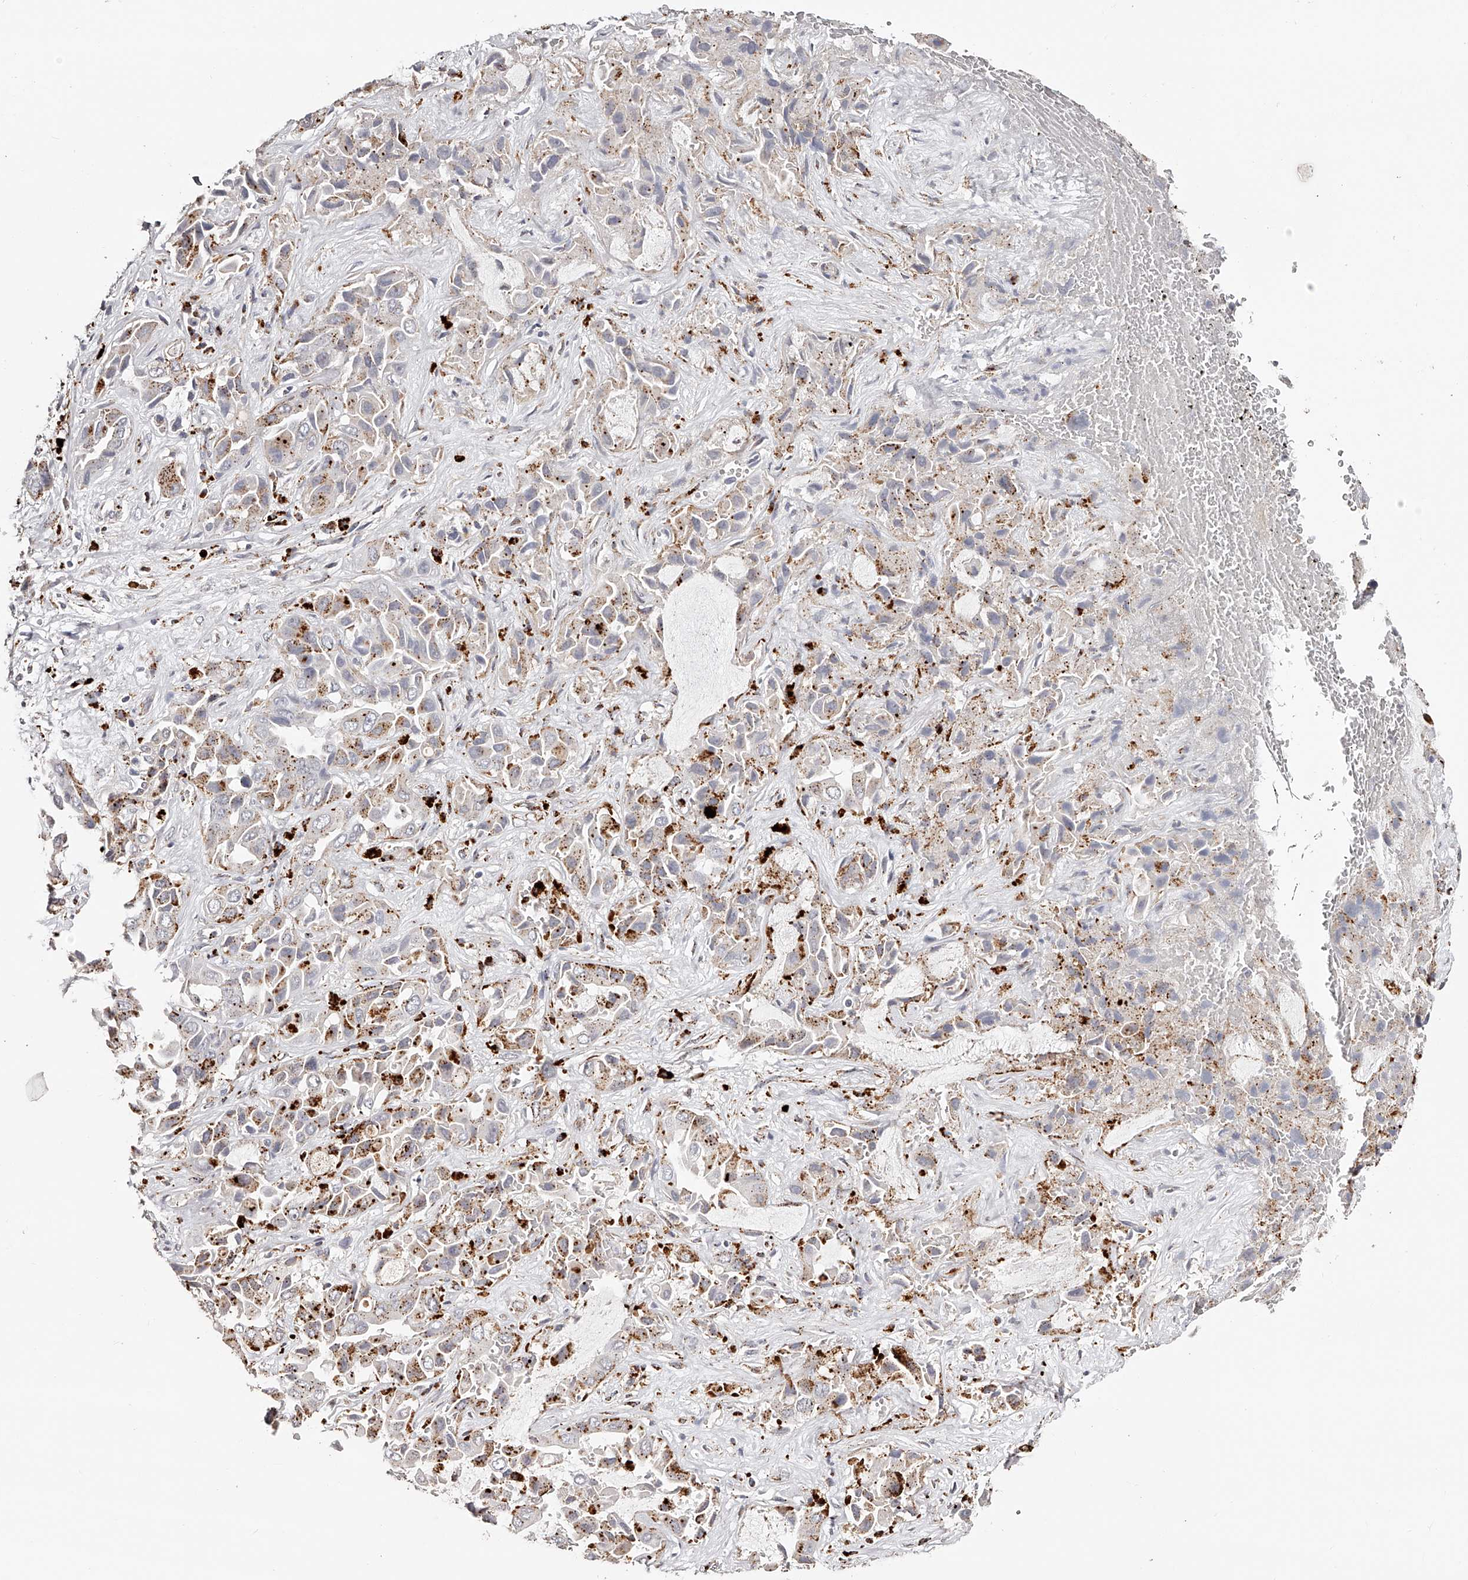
{"staining": {"intensity": "moderate", "quantity": "25%-75%", "location": "cytoplasmic/membranous"}, "tissue": "liver cancer", "cell_type": "Tumor cells", "image_type": "cancer", "snomed": [{"axis": "morphology", "description": "Cholangiocarcinoma"}, {"axis": "topography", "description": "Liver"}], "caption": "Immunohistochemical staining of human liver cancer shows medium levels of moderate cytoplasmic/membranous expression in about 25%-75% of tumor cells.", "gene": "SLC35D3", "patient": {"sex": "female", "age": 52}}